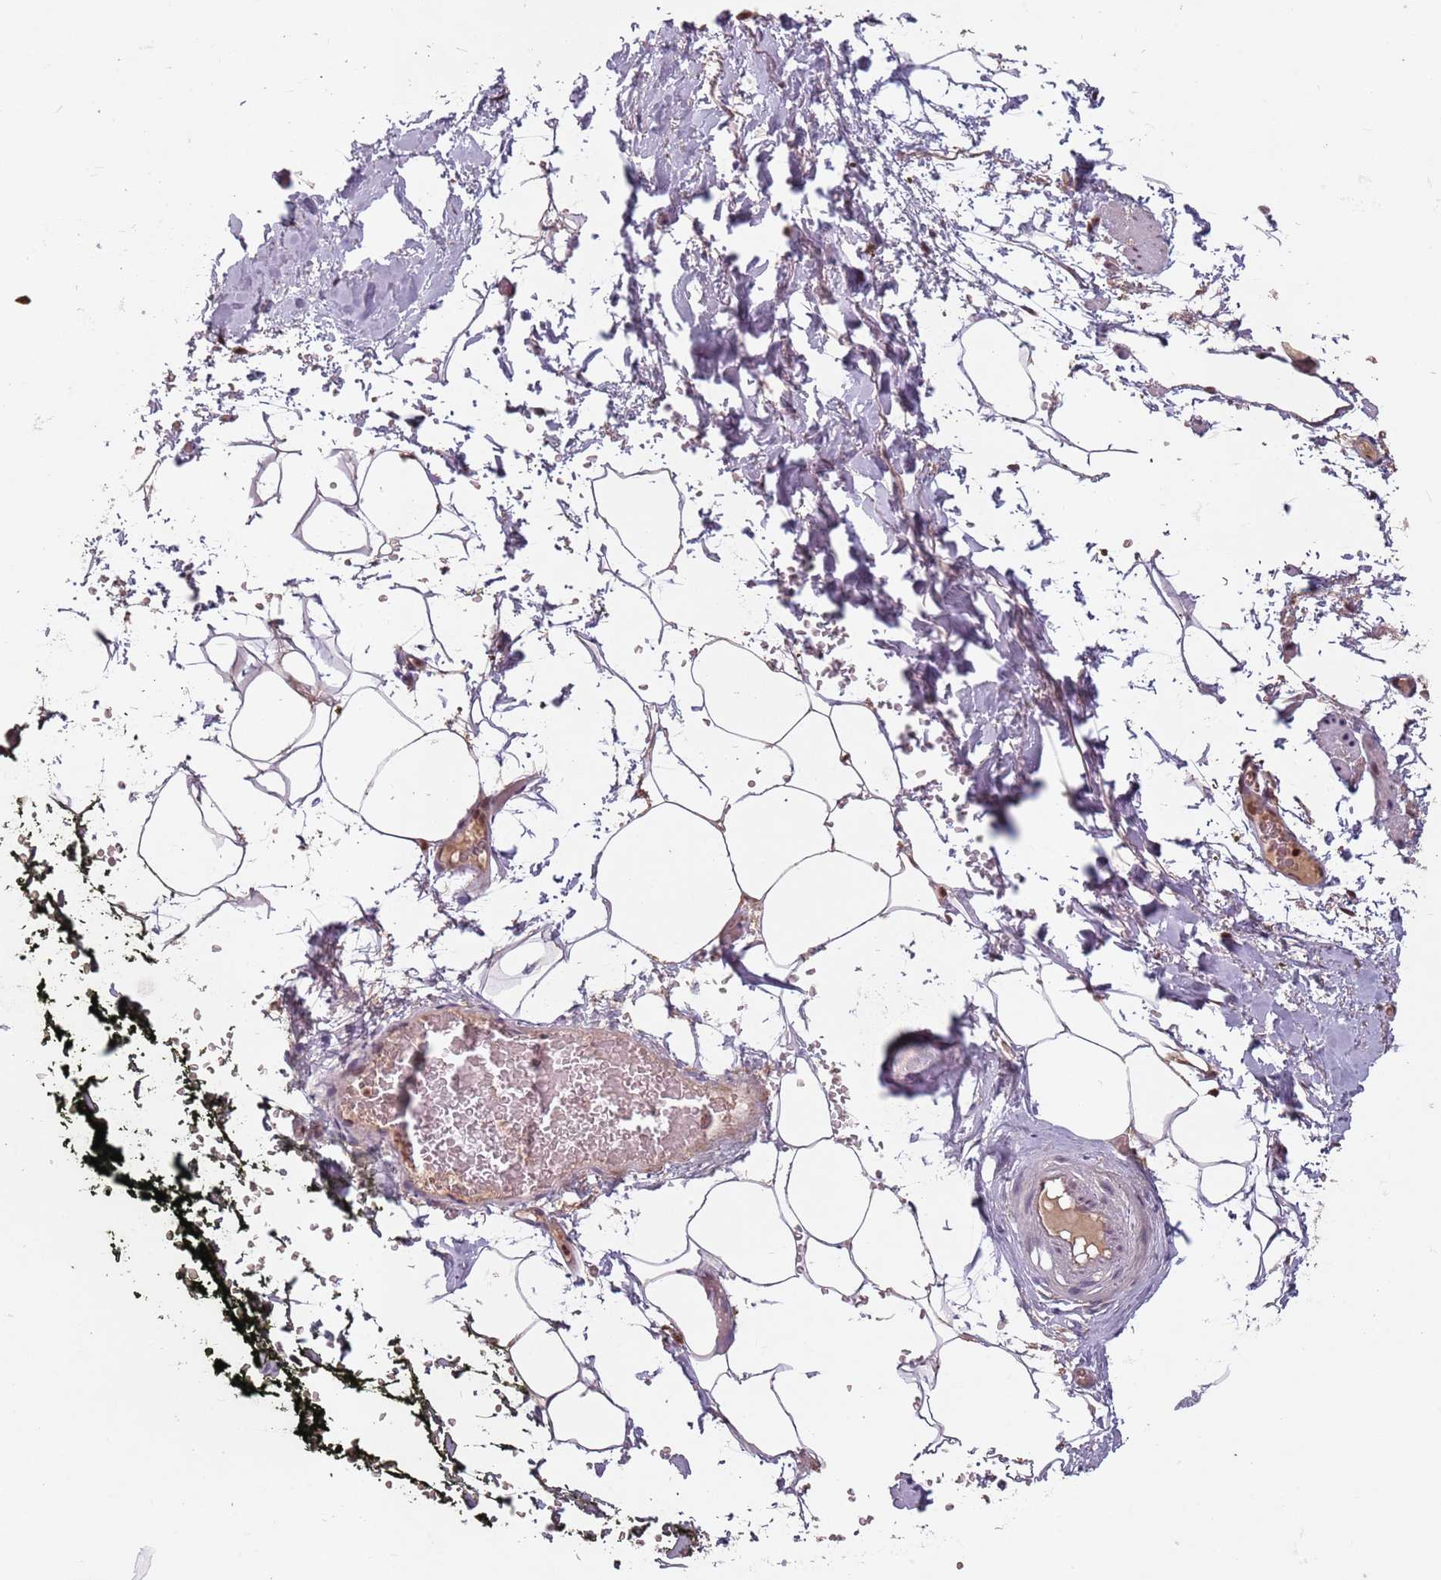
{"staining": {"intensity": "moderate", "quantity": ">75%", "location": "nuclear"}, "tissue": "adipose tissue", "cell_type": "Adipocytes", "image_type": "normal", "snomed": [{"axis": "morphology", "description": "Normal tissue, NOS"}, {"axis": "morphology", "description": "Adenocarcinoma, Low grade"}, {"axis": "topography", "description": "Prostate"}, {"axis": "topography", "description": "Peripheral nerve tissue"}], "caption": "A brown stain highlights moderate nuclear staining of a protein in adipocytes of normal adipose tissue.", "gene": "NCBP1", "patient": {"sex": "male", "age": 63}}